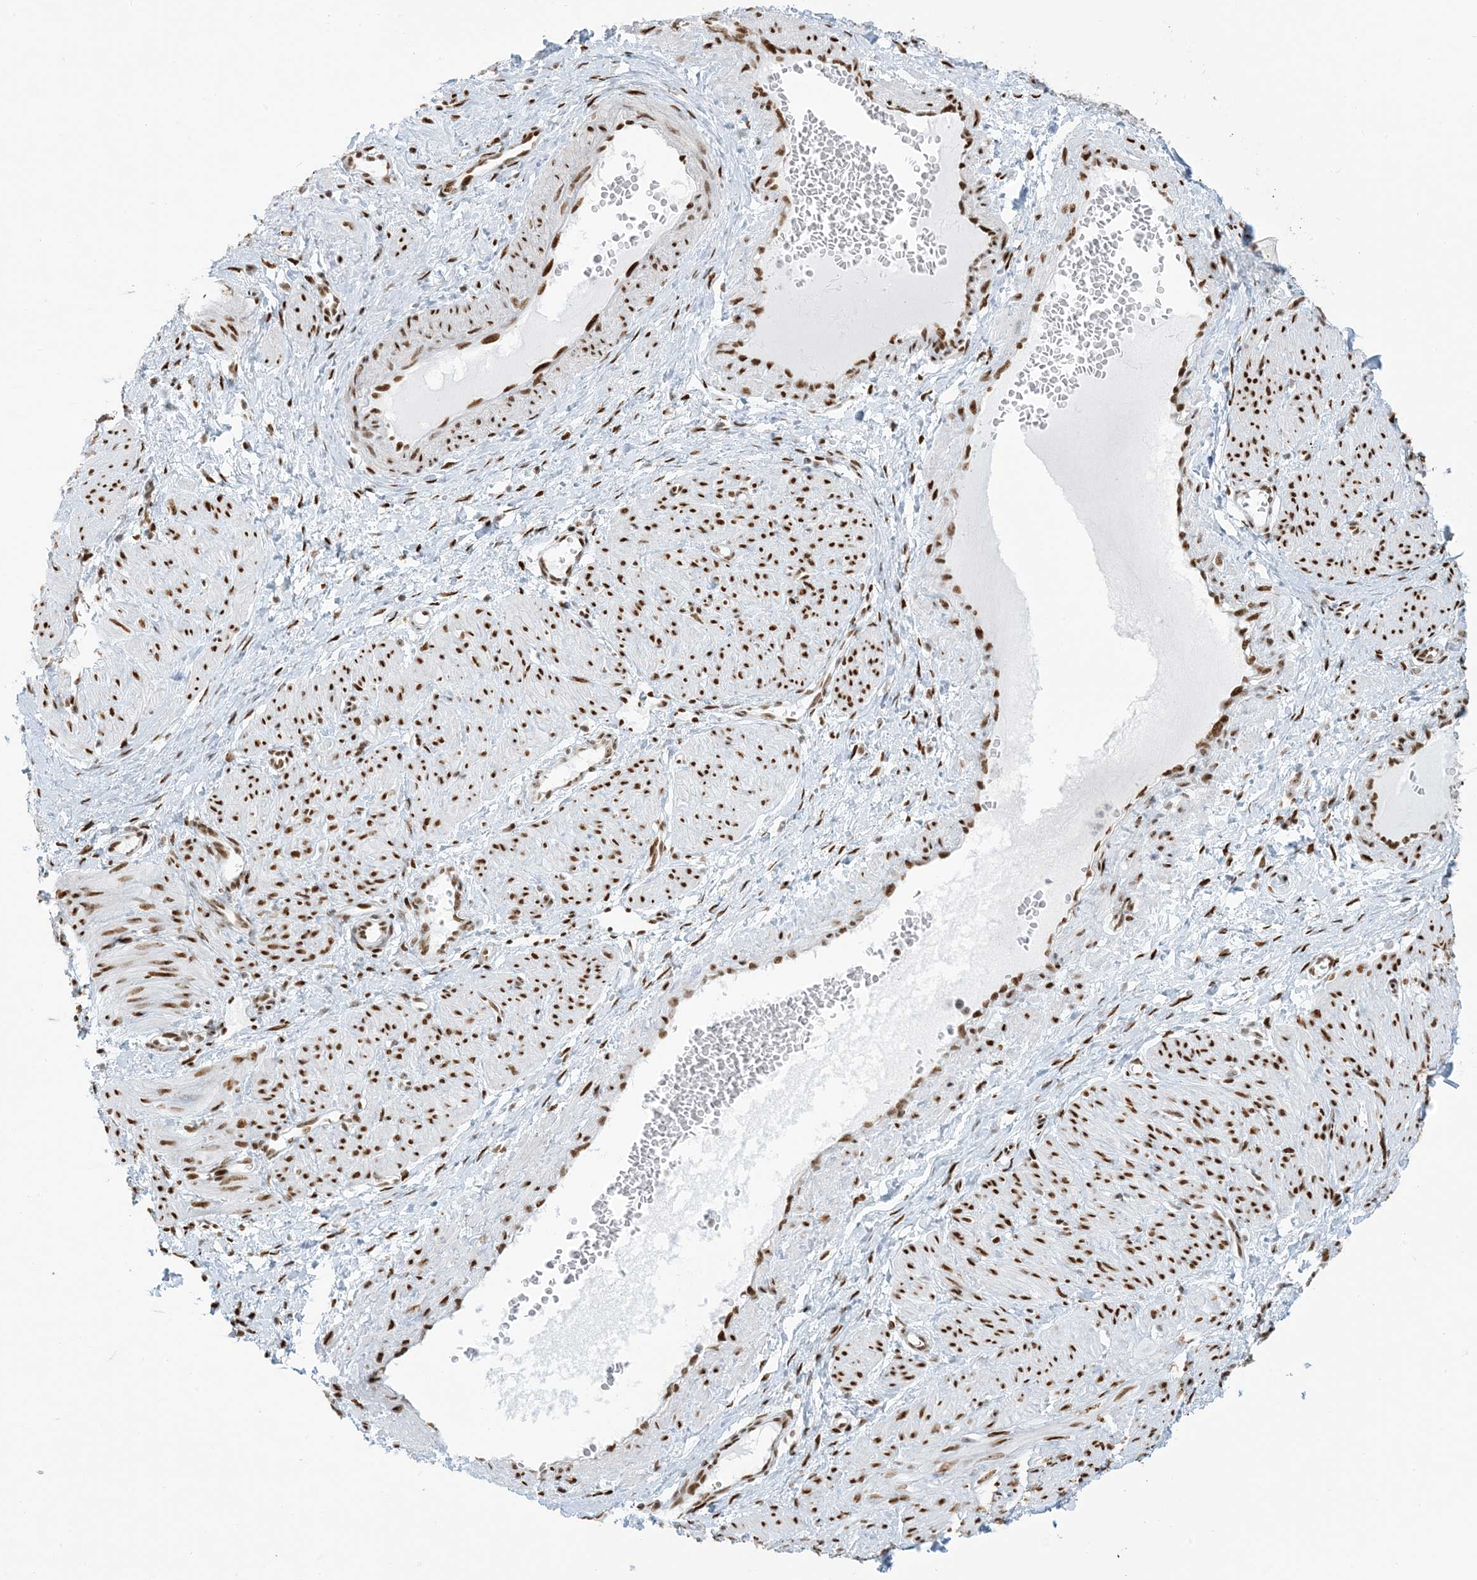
{"staining": {"intensity": "strong", "quantity": ">75%", "location": "nuclear"}, "tissue": "smooth muscle", "cell_type": "Smooth muscle cells", "image_type": "normal", "snomed": [{"axis": "morphology", "description": "Normal tissue, NOS"}, {"axis": "topography", "description": "Endometrium"}], "caption": "Protein expression analysis of benign smooth muscle shows strong nuclear expression in about >75% of smooth muscle cells.", "gene": "STAG1", "patient": {"sex": "female", "age": 33}}